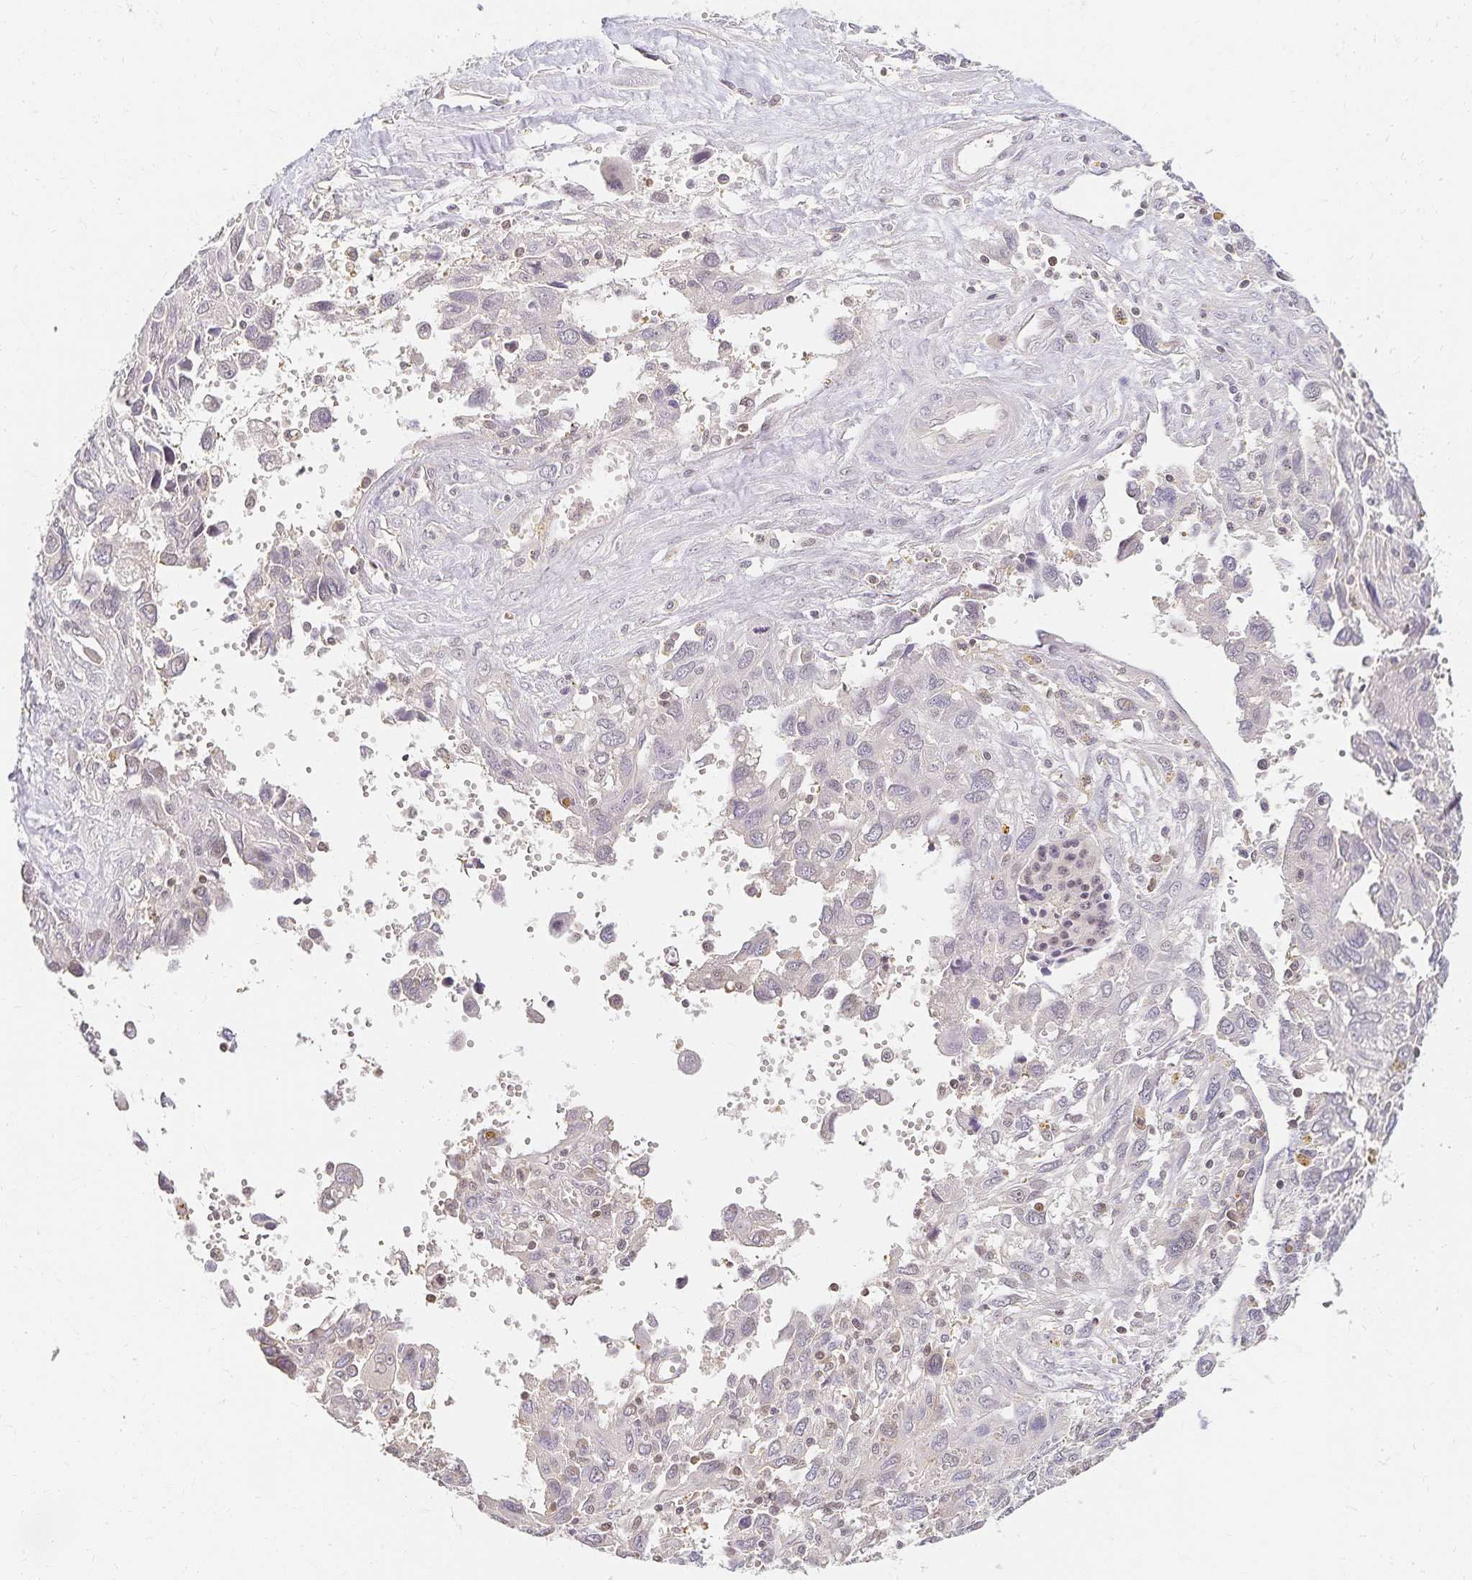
{"staining": {"intensity": "negative", "quantity": "none", "location": "none"}, "tissue": "pancreatic cancer", "cell_type": "Tumor cells", "image_type": "cancer", "snomed": [{"axis": "morphology", "description": "Adenocarcinoma, NOS"}, {"axis": "topography", "description": "Pancreas"}], "caption": "An immunohistochemistry (IHC) photomicrograph of adenocarcinoma (pancreatic) is shown. There is no staining in tumor cells of adenocarcinoma (pancreatic).", "gene": "AZGP1", "patient": {"sex": "female", "age": 47}}